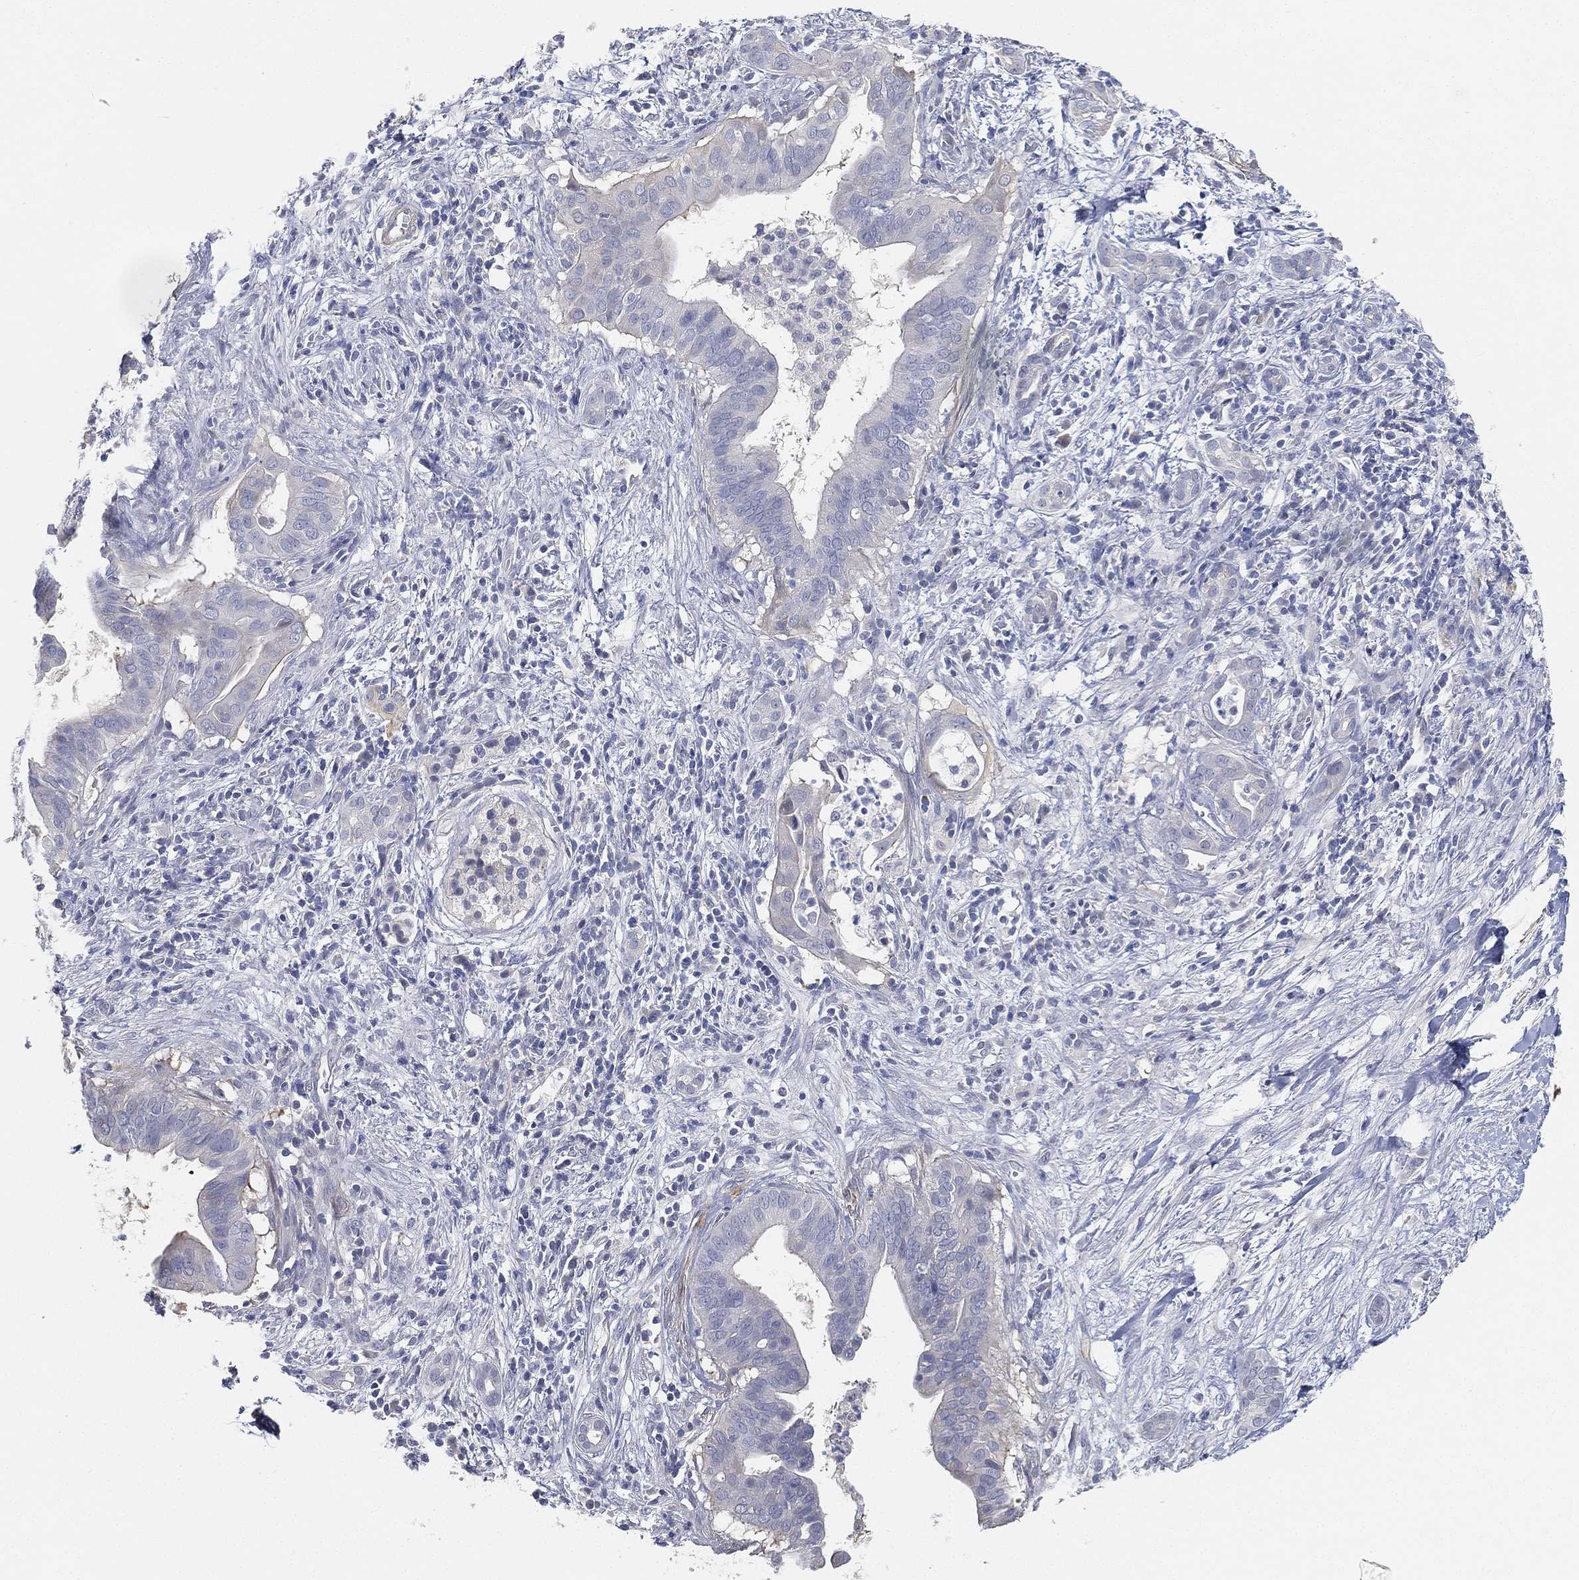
{"staining": {"intensity": "negative", "quantity": "none", "location": "none"}, "tissue": "pancreatic cancer", "cell_type": "Tumor cells", "image_type": "cancer", "snomed": [{"axis": "morphology", "description": "Adenocarcinoma, NOS"}, {"axis": "topography", "description": "Pancreas"}], "caption": "IHC of human pancreatic cancer (adenocarcinoma) demonstrates no positivity in tumor cells.", "gene": "GPR61", "patient": {"sex": "male", "age": 61}}